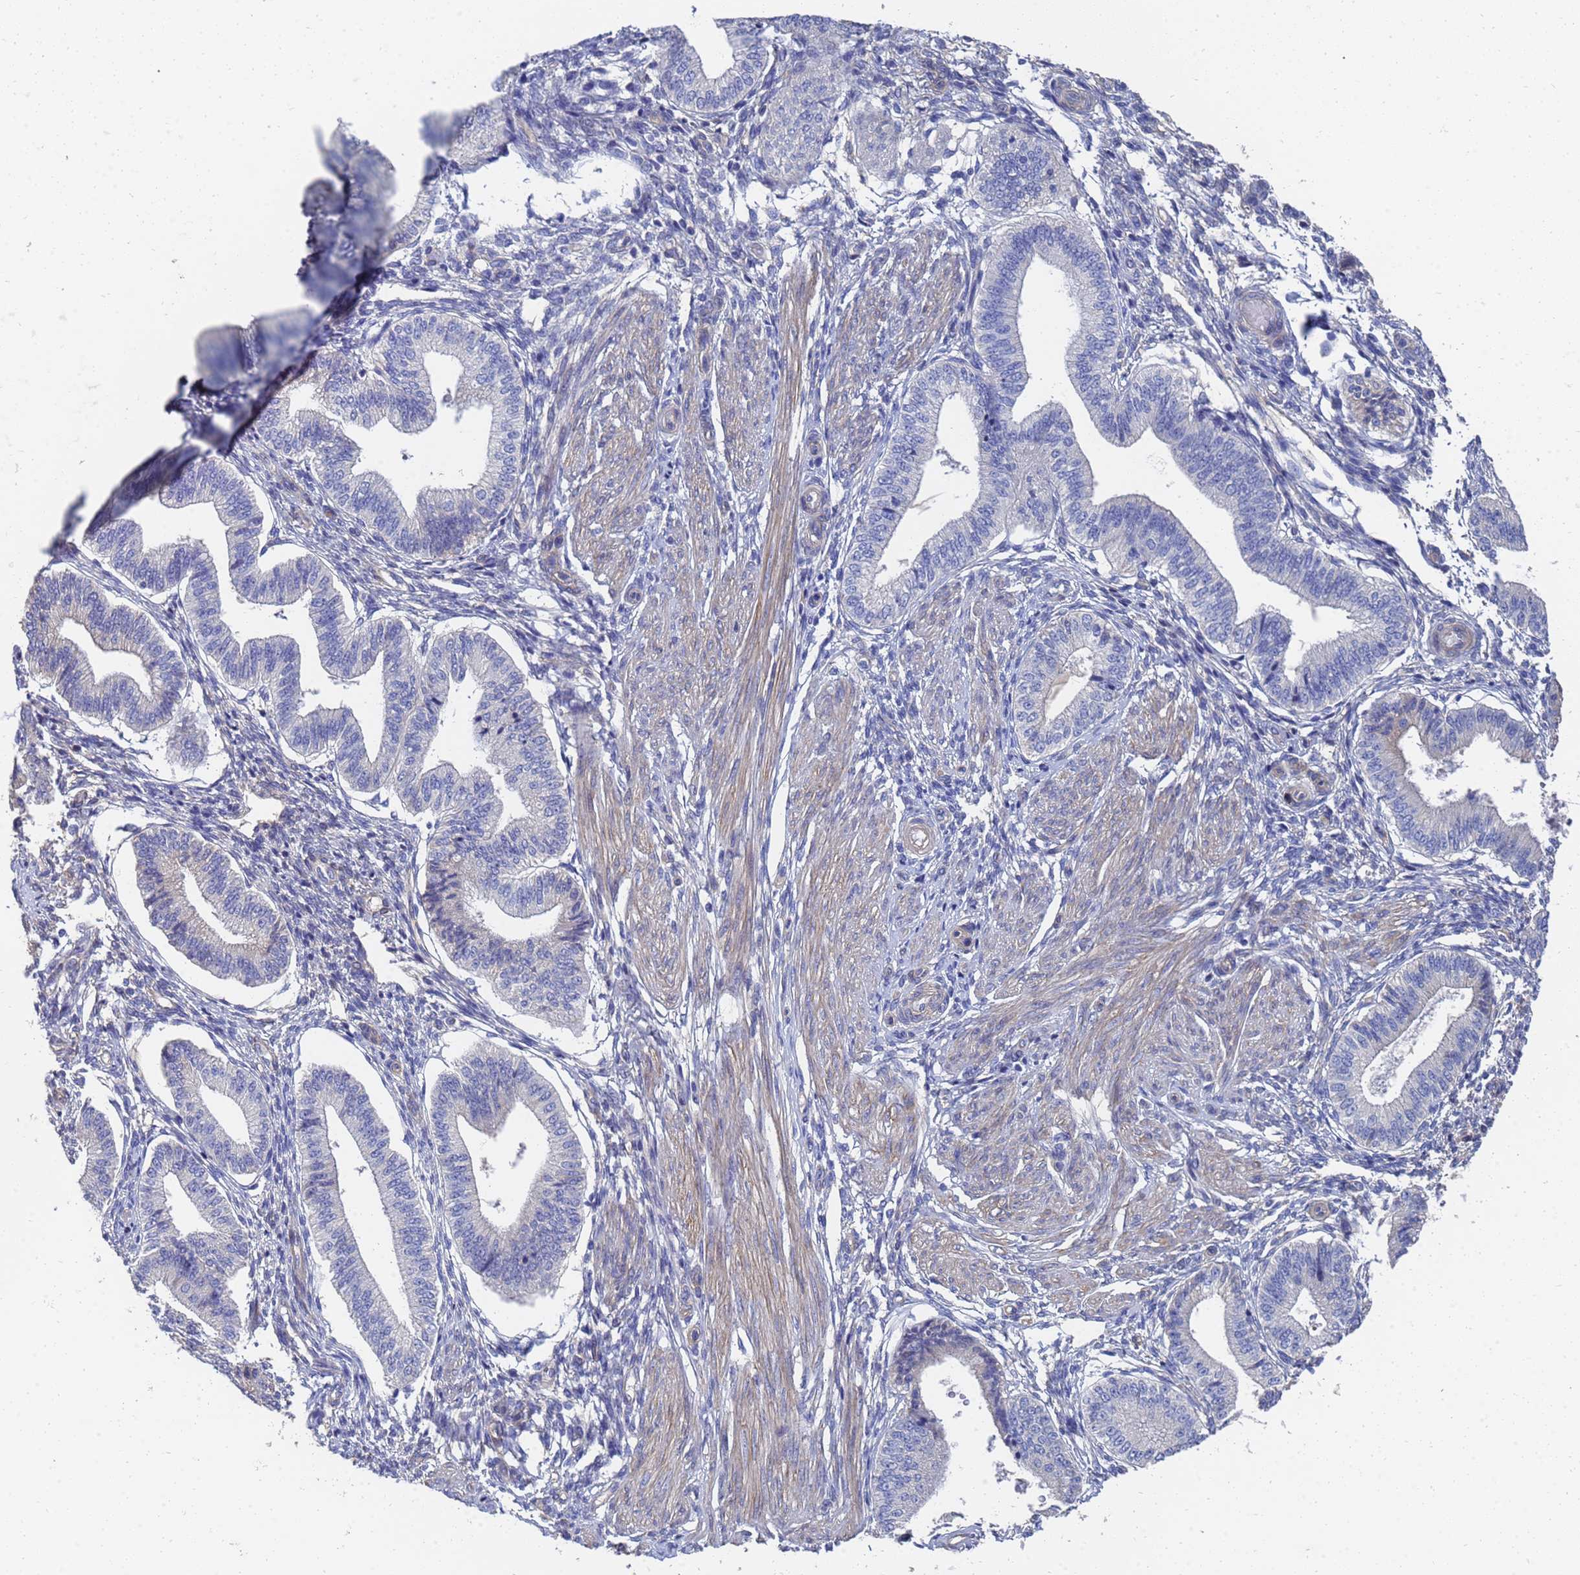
{"staining": {"intensity": "negative", "quantity": "none", "location": "none"}, "tissue": "endometrium", "cell_type": "Cells in endometrial stroma", "image_type": "normal", "snomed": [{"axis": "morphology", "description": "Normal tissue, NOS"}, {"axis": "topography", "description": "Endometrium"}], "caption": "IHC of benign endometrium demonstrates no positivity in cells in endometrial stroma. (Immunohistochemistry, brightfield microscopy, high magnification).", "gene": "LBX2", "patient": {"sex": "female", "age": 39}}